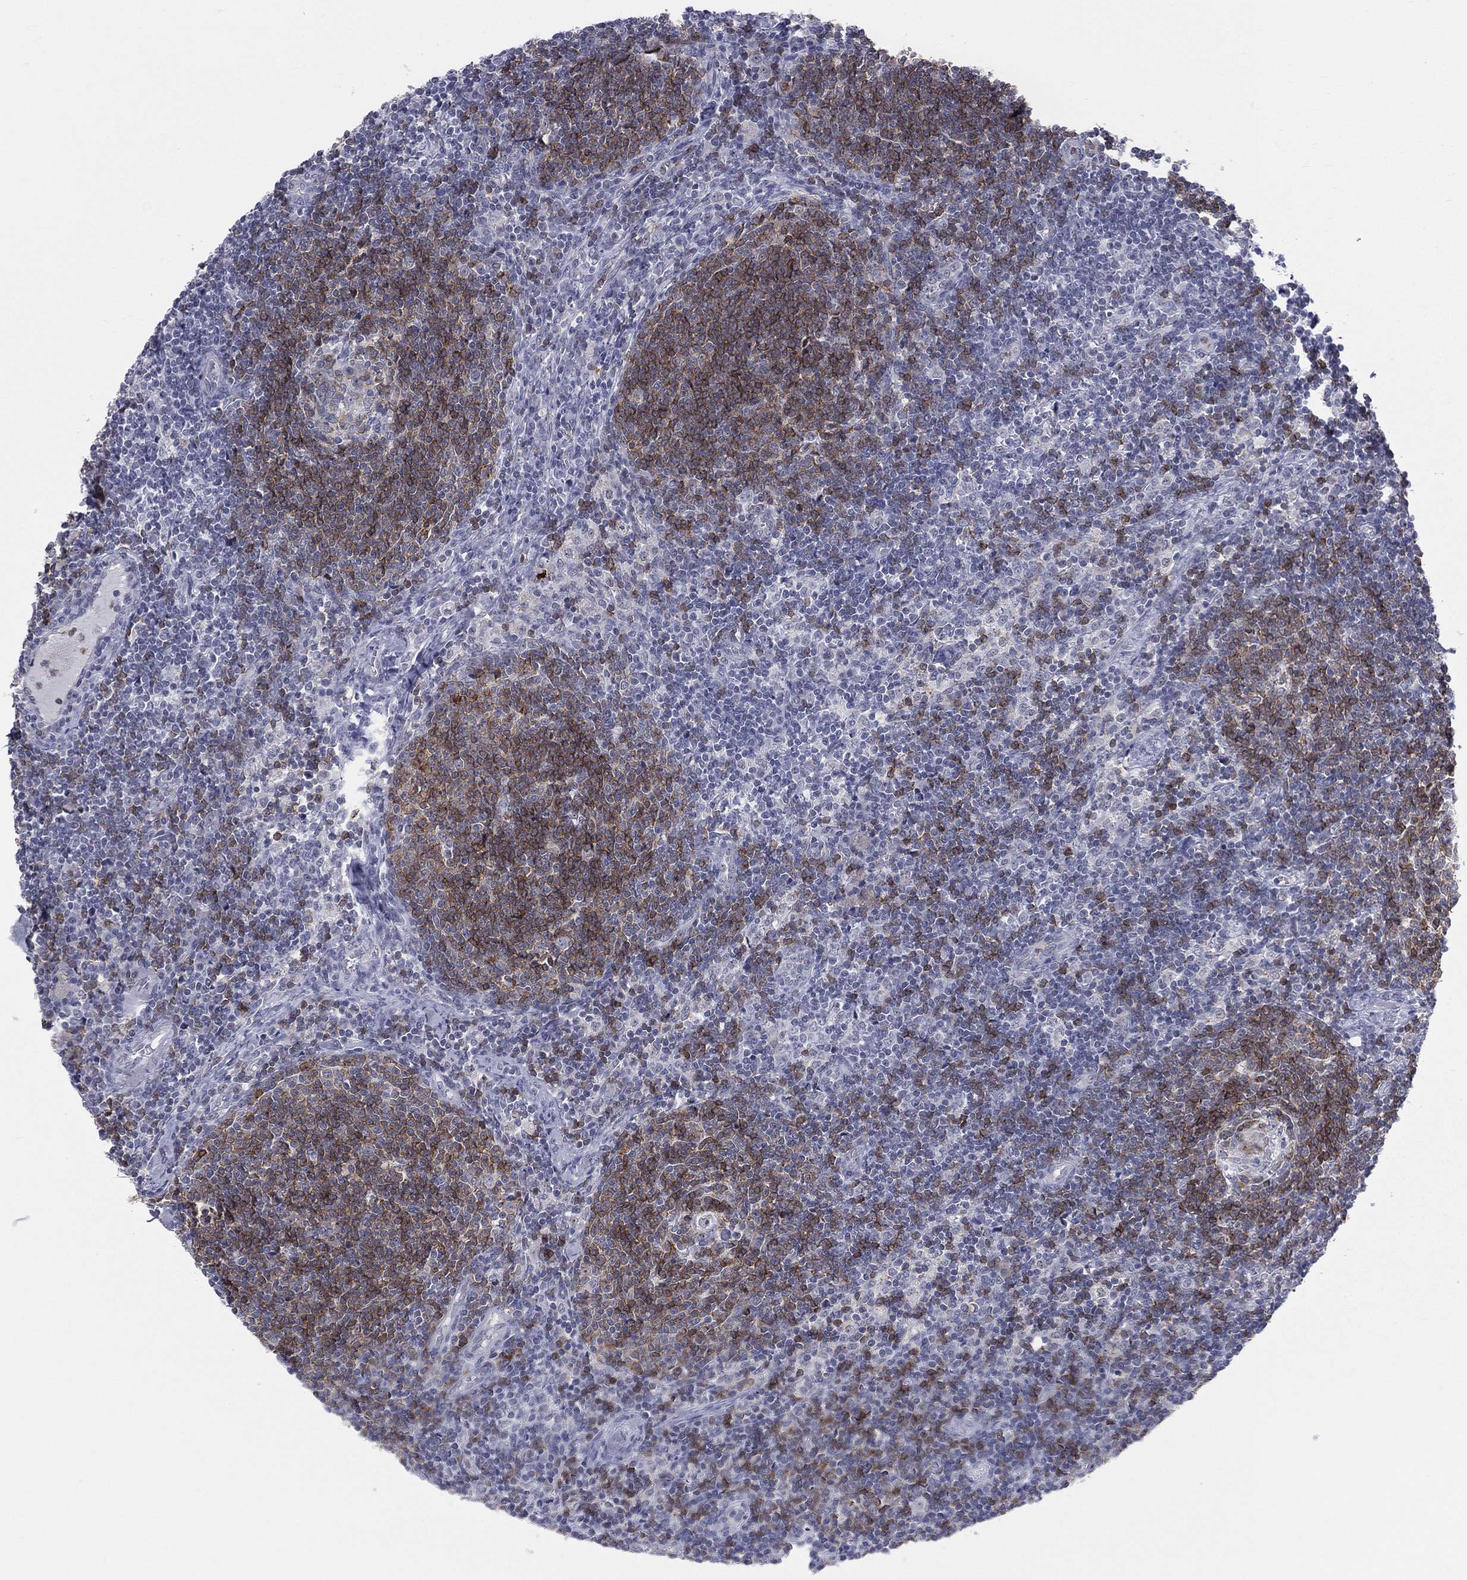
{"staining": {"intensity": "moderate", "quantity": "25%-75%", "location": "cytoplasmic/membranous"}, "tissue": "lymph node", "cell_type": "Germinal center cells", "image_type": "normal", "snomed": [{"axis": "morphology", "description": "Normal tissue, NOS"}, {"axis": "morphology", "description": "Adenocarcinoma, NOS"}, {"axis": "topography", "description": "Lymph node"}, {"axis": "topography", "description": "Pancreas"}], "caption": "Unremarkable lymph node exhibits moderate cytoplasmic/membranous expression in approximately 25%-75% of germinal center cells (Brightfield microscopy of DAB IHC at high magnification)..", "gene": "CD22", "patient": {"sex": "female", "age": 58}}